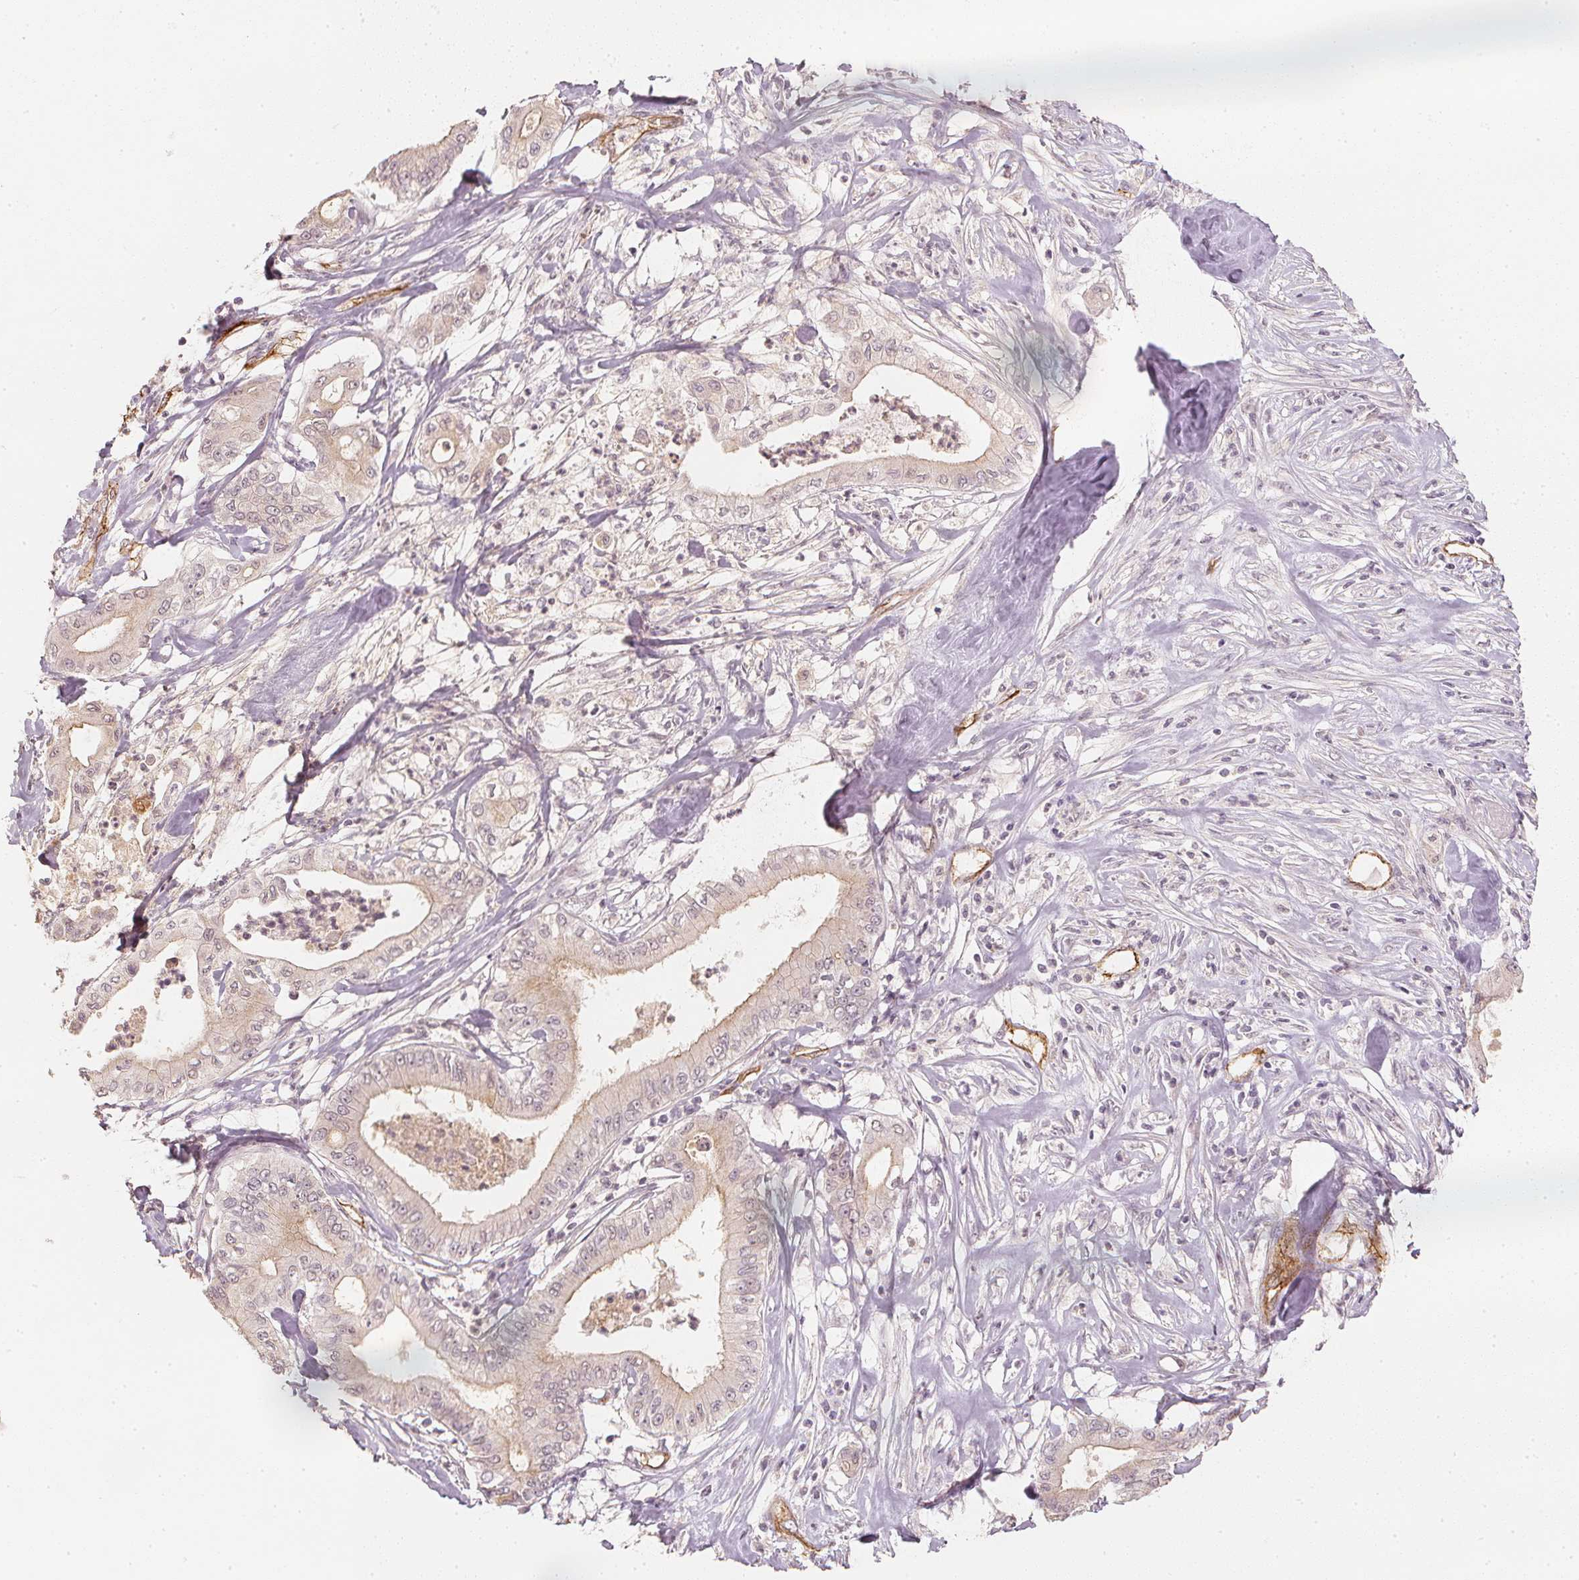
{"staining": {"intensity": "weak", "quantity": "<25%", "location": "cytoplasmic/membranous"}, "tissue": "pancreatic cancer", "cell_type": "Tumor cells", "image_type": "cancer", "snomed": [{"axis": "morphology", "description": "Adenocarcinoma, NOS"}, {"axis": "topography", "description": "Pancreas"}], "caption": "Protein analysis of pancreatic cancer (adenocarcinoma) exhibits no significant staining in tumor cells. (Stains: DAB IHC with hematoxylin counter stain, Microscopy: brightfield microscopy at high magnification).", "gene": "CIB1", "patient": {"sex": "male", "age": 71}}